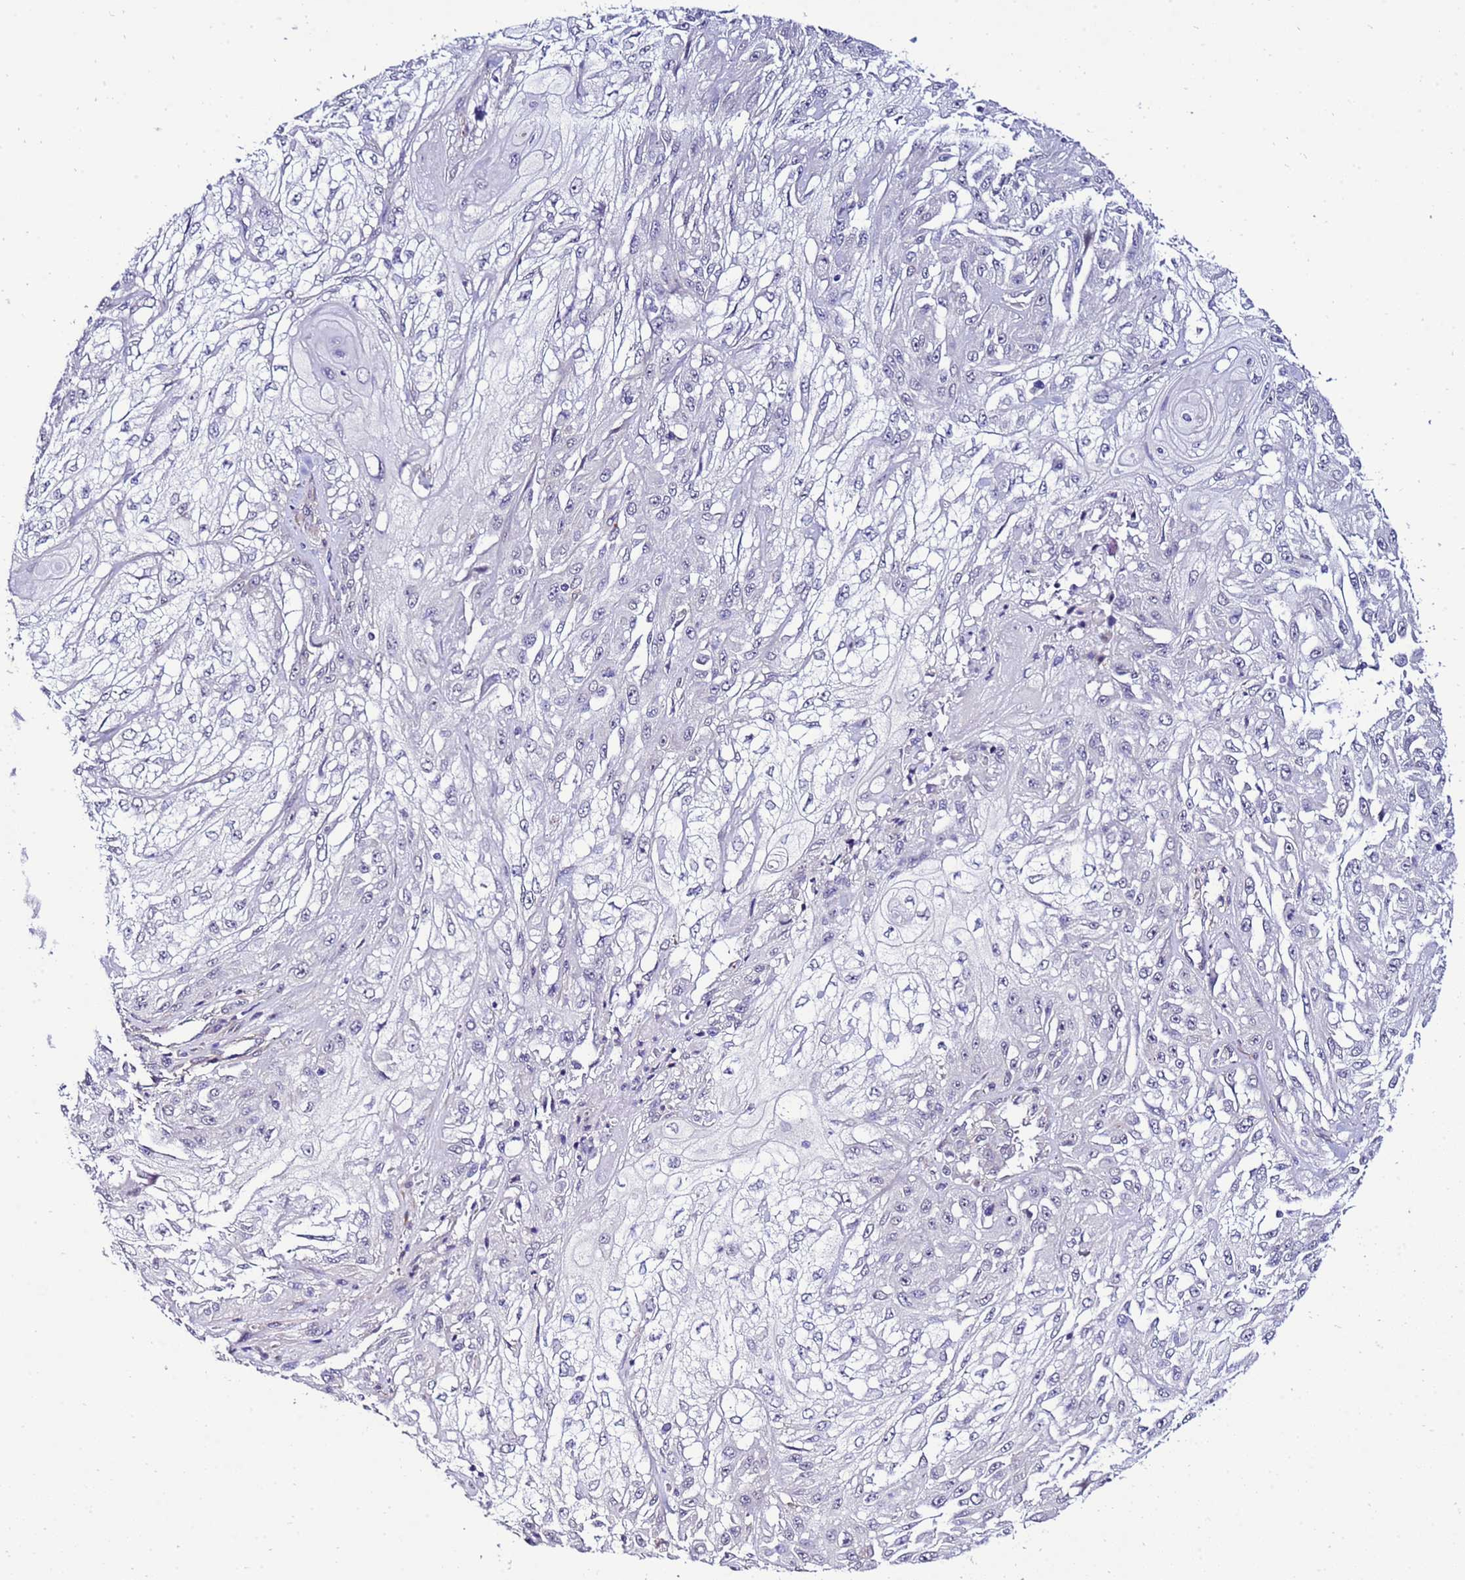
{"staining": {"intensity": "negative", "quantity": "none", "location": "none"}, "tissue": "skin cancer", "cell_type": "Tumor cells", "image_type": "cancer", "snomed": [{"axis": "morphology", "description": "Squamous cell carcinoma, NOS"}, {"axis": "morphology", "description": "Squamous cell carcinoma, metastatic, NOS"}, {"axis": "topography", "description": "Skin"}, {"axis": "topography", "description": "Lymph node"}], "caption": "An image of human skin cancer (squamous cell carcinoma) is negative for staining in tumor cells.", "gene": "GZF1", "patient": {"sex": "male", "age": 75}}